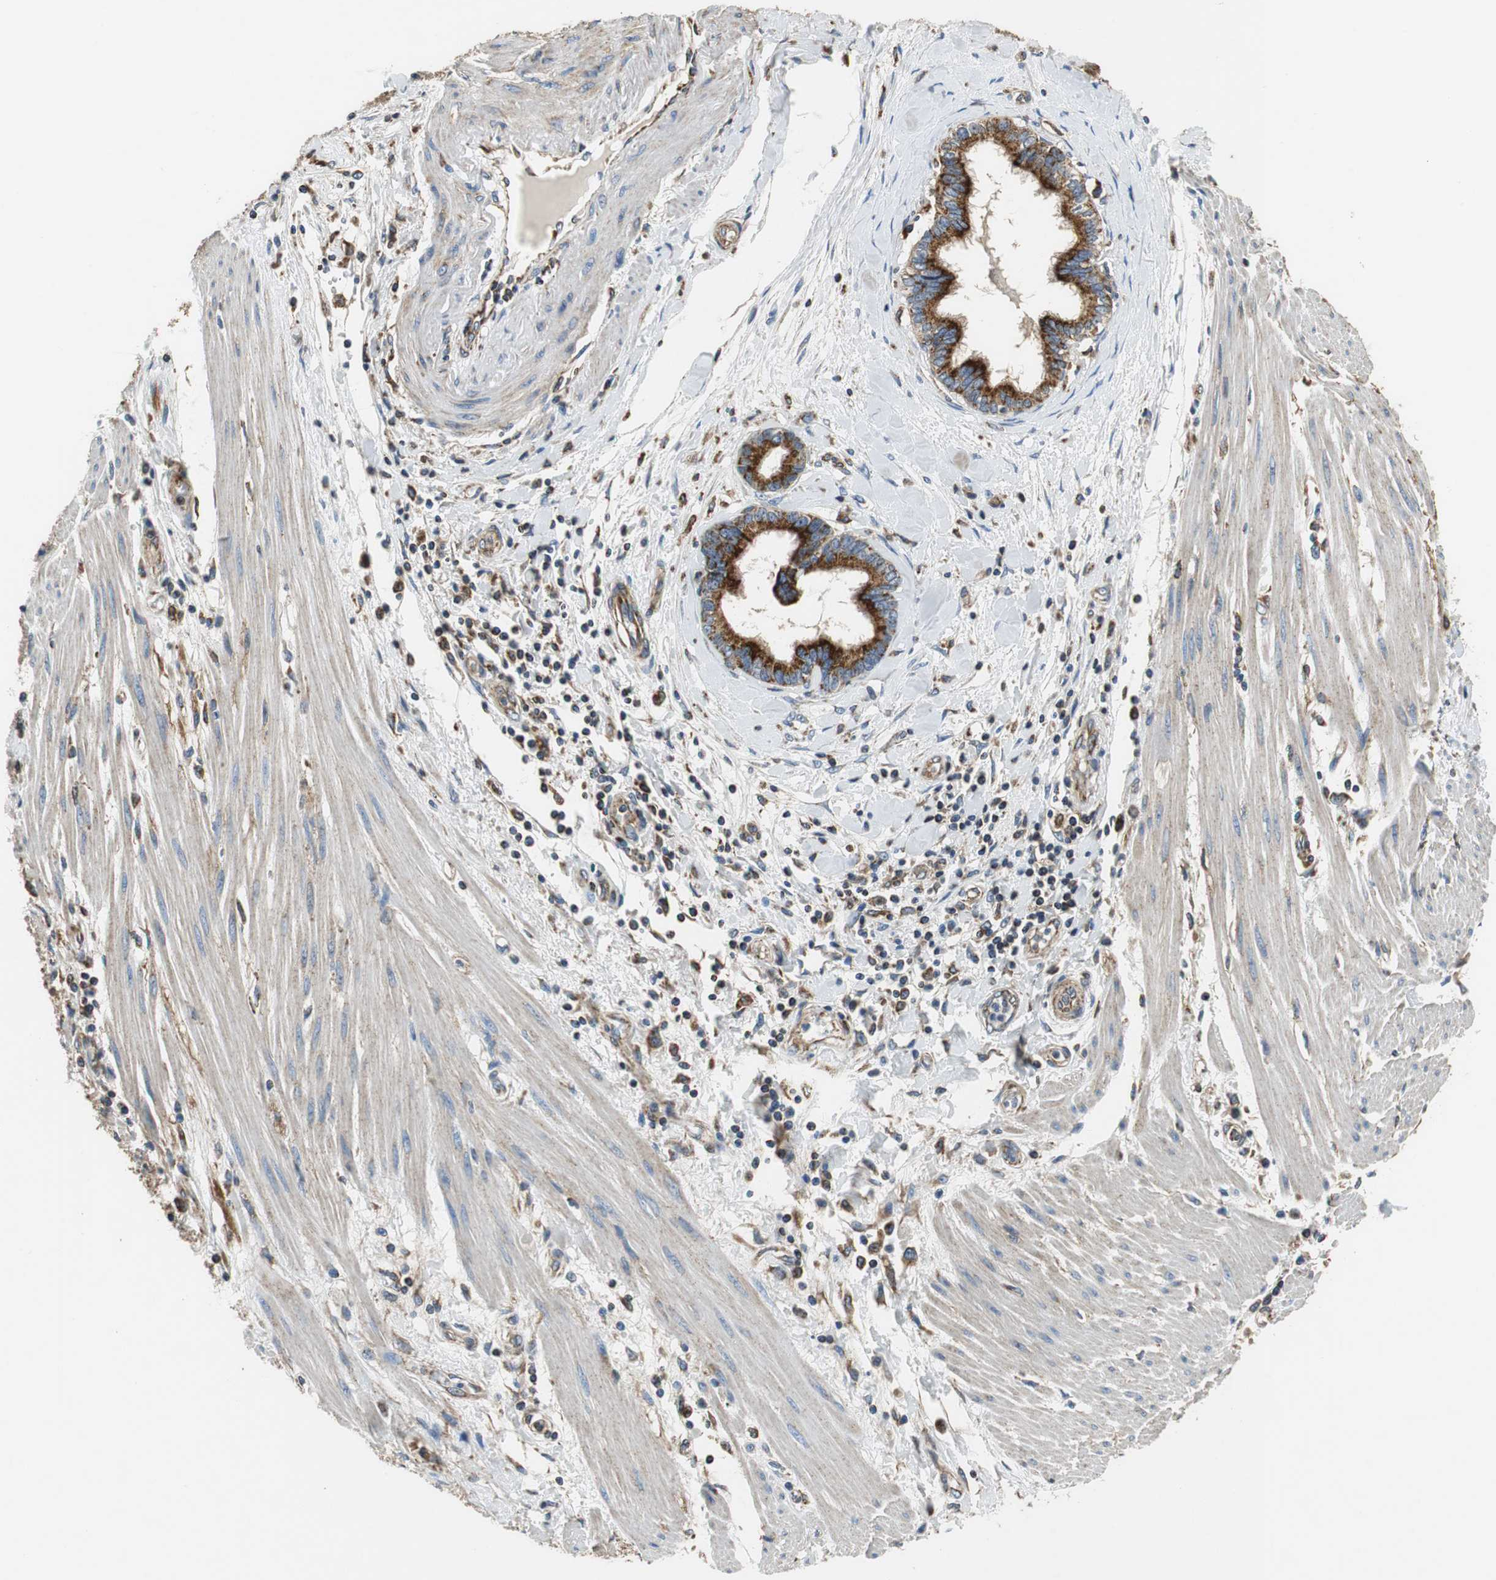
{"staining": {"intensity": "strong", "quantity": ">75%", "location": "cytoplasmic/membranous"}, "tissue": "pancreatic cancer", "cell_type": "Tumor cells", "image_type": "cancer", "snomed": [{"axis": "morphology", "description": "Adenocarcinoma, NOS"}, {"axis": "topography", "description": "Pancreas"}], "caption": "Adenocarcinoma (pancreatic) stained with IHC exhibits strong cytoplasmic/membranous expression in about >75% of tumor cells. (IHC, brightfield microscopy, high magnification).", "gene": "GSTK1", "patient": {"sex": "female", "age": 64}}